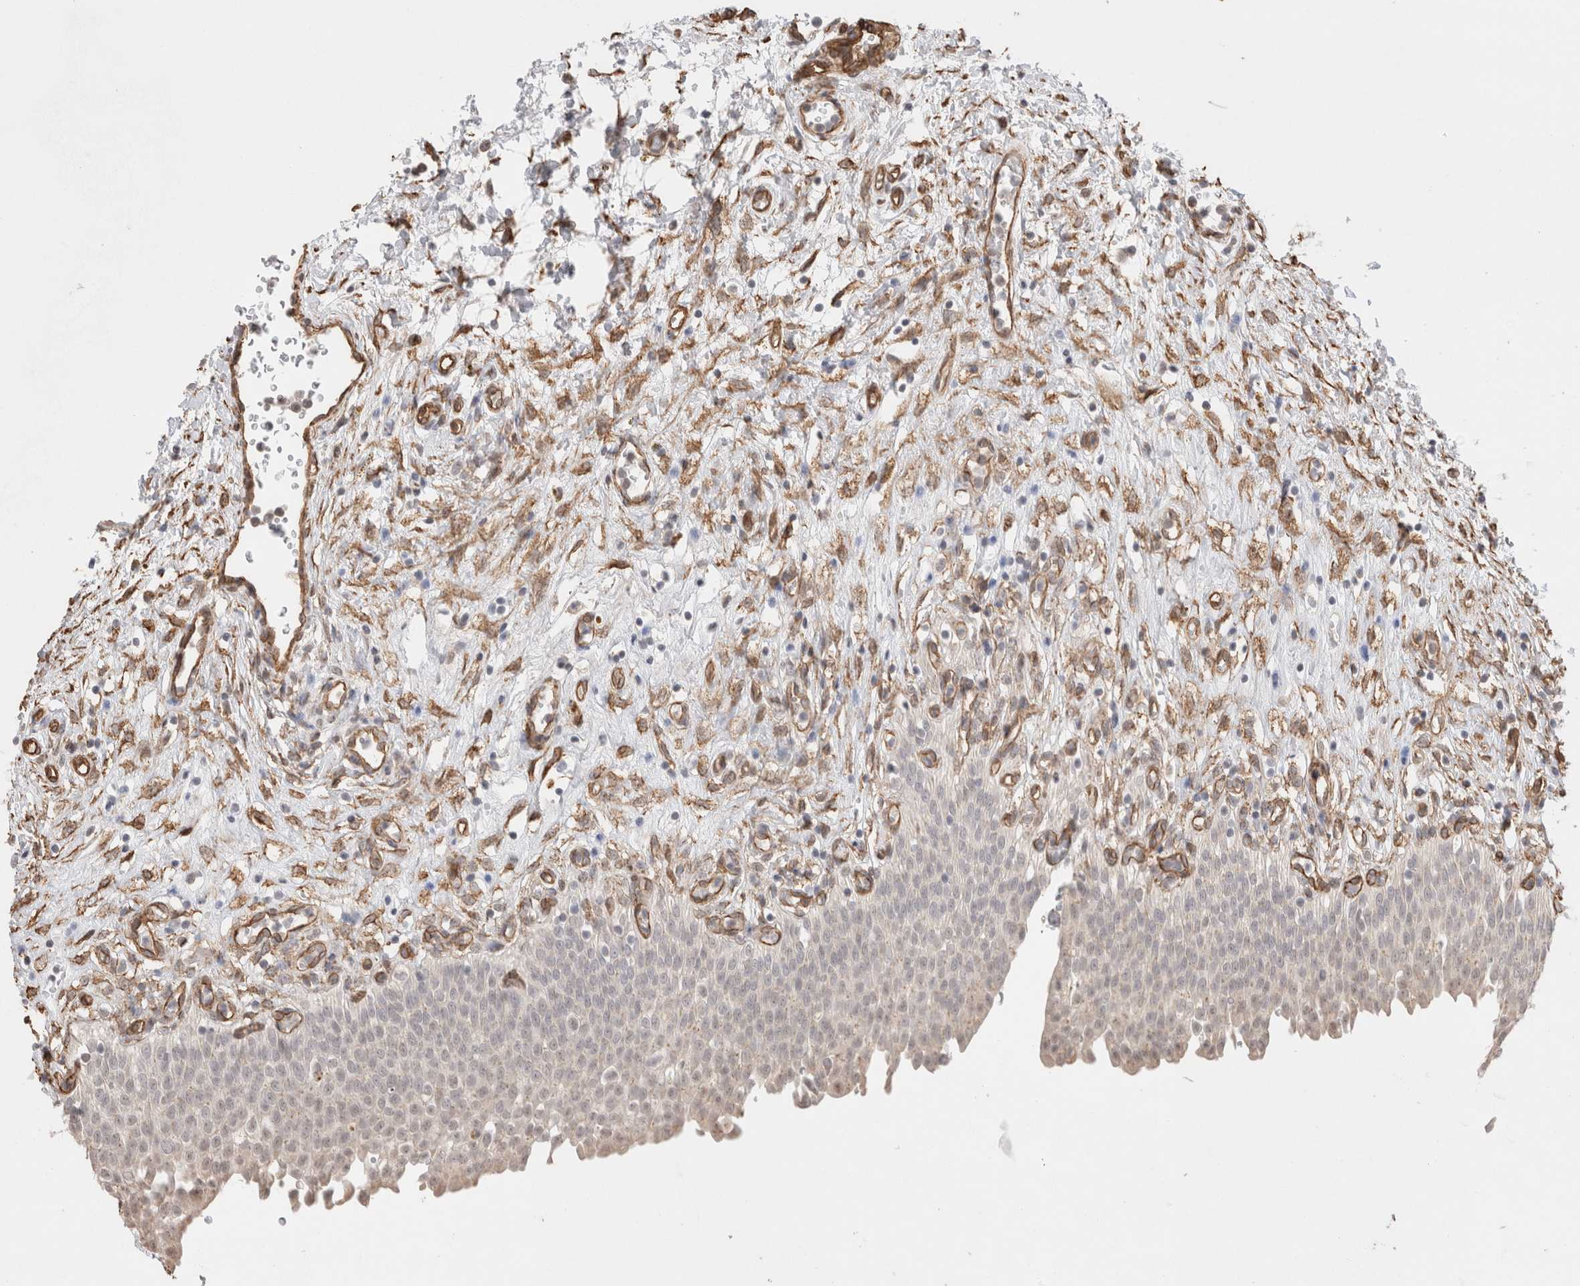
{"staining": {"intensity": "moderate", "quantity": "25%-75%", "location": "cytoplasmic/membranous"}, "tissue": "urinary bladder", "cell_type": "Urothelial cells", "image_type": "normal", "snomed": [{"axis": "morphology", "description": "Urothelial carcinoma, High grade"}, {"axis": "topography", "description": "Urinary bladder"}], "caption": "Protein expression analysis of normal urinary bladder demonstrates moderate cytoplasmic/membranous expression in about 25%-75% of urothelial cells. (Stains: DAB in brown, nuclei in blue, Microscopy: brightfield microscopy at high magnification).", "gene": "CAAP1", "patient": {"sex": "male", "age": 46}}